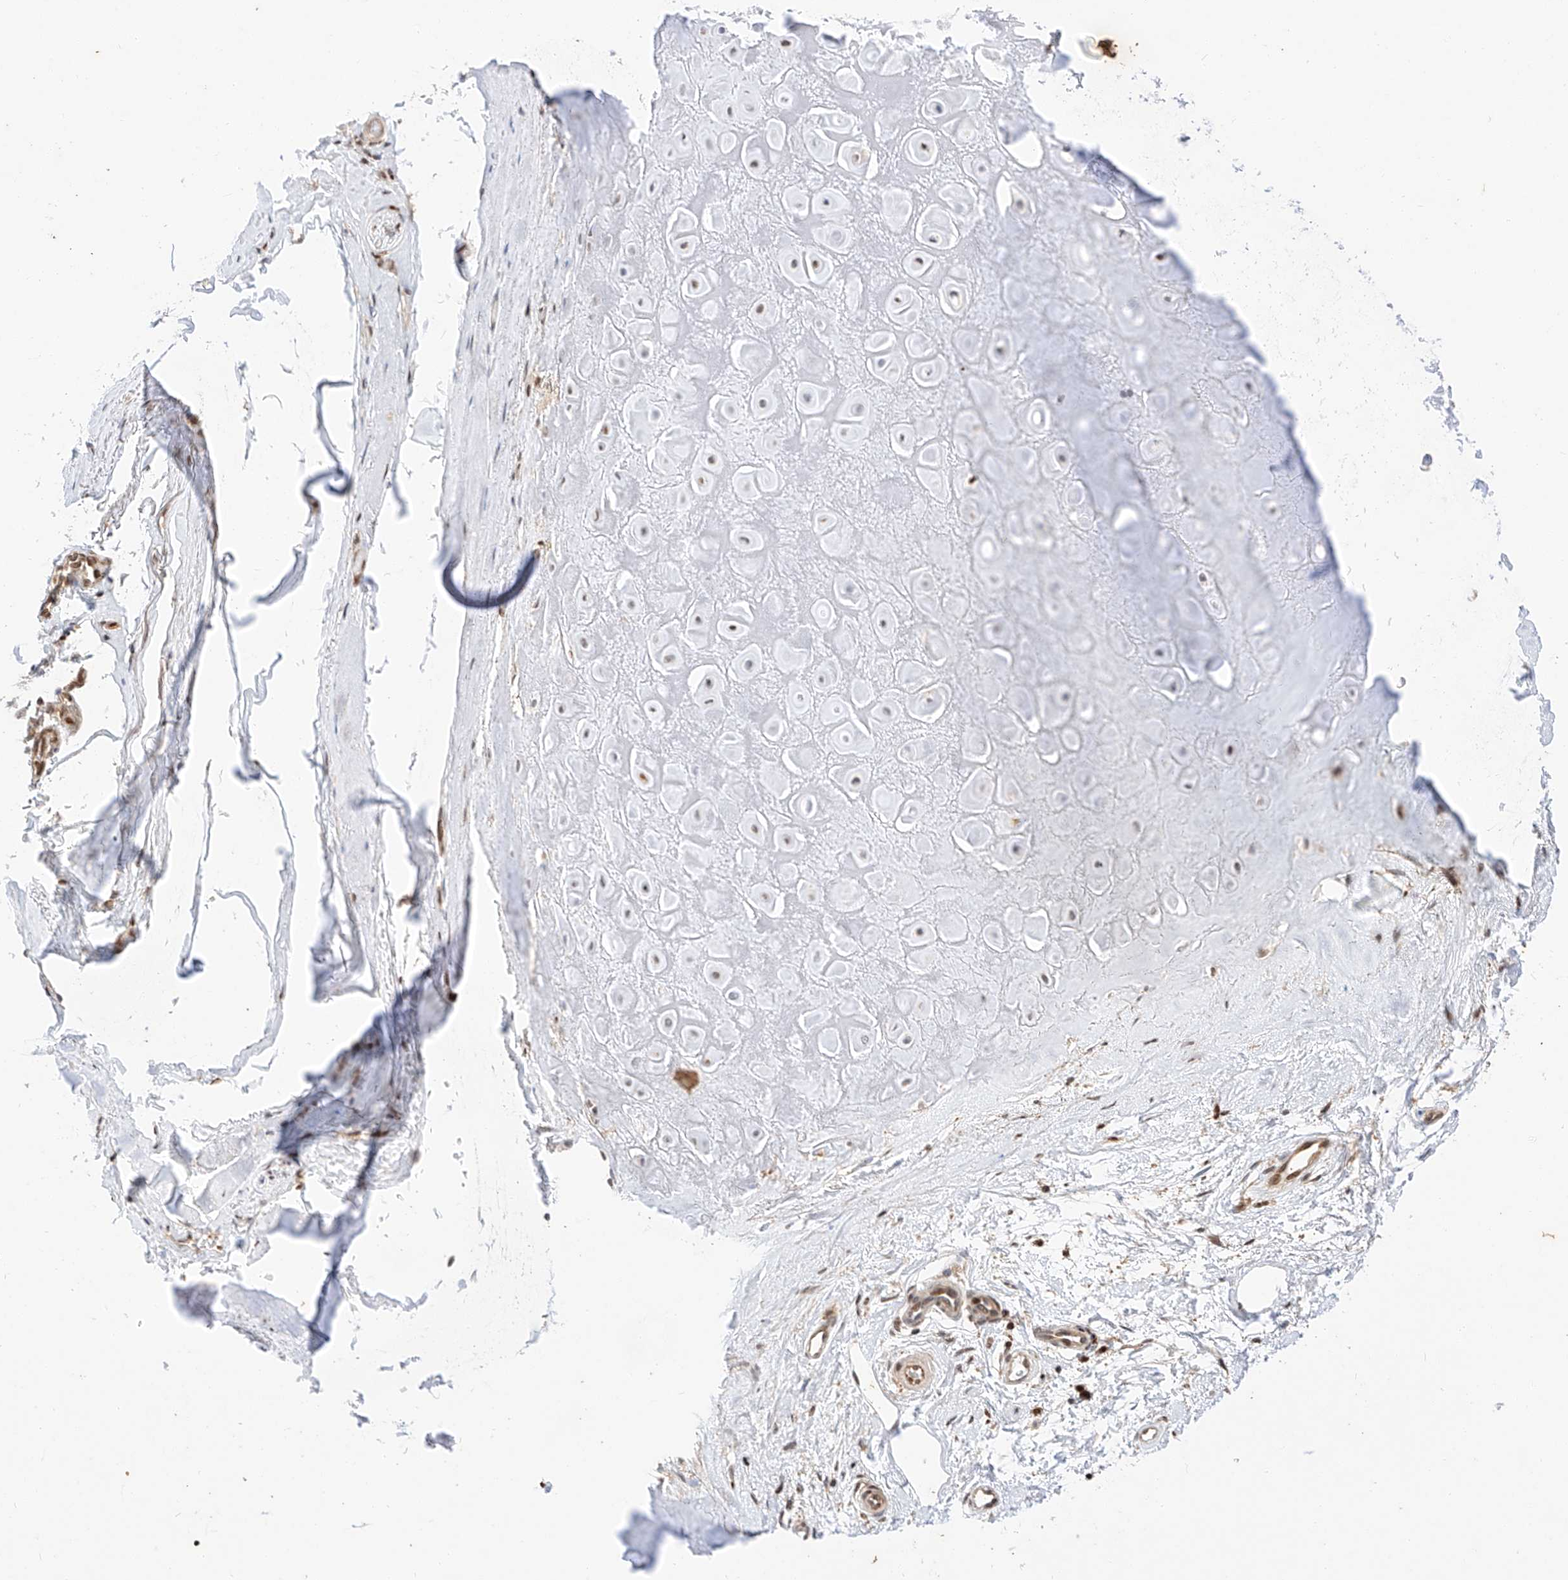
{"staining": {"intensity": "moderate", "quantity": ">75%", "location": "nuclear"}, "tissue": "adipose tissue", "cell_type": "Adipocytes", "image_type": "normal", "snomed": [{"axis": "morphology", "description": "Normal tissue, NOS"}, {"axis": "morphology", "description": "Basal cell carcinoma"}, {"axis": "topography", "description": "Skin"}], "caption": "This micrograph reveals unremarkable adipose tissue stained with immunohistochemistry to label a protein in brown. The nuclear of adipocytes show moderate positivity for the protein. Nuclei are counter-stained blue.", "gene": "HDAC9", "patient": {"sex": "female", "age": 89}}